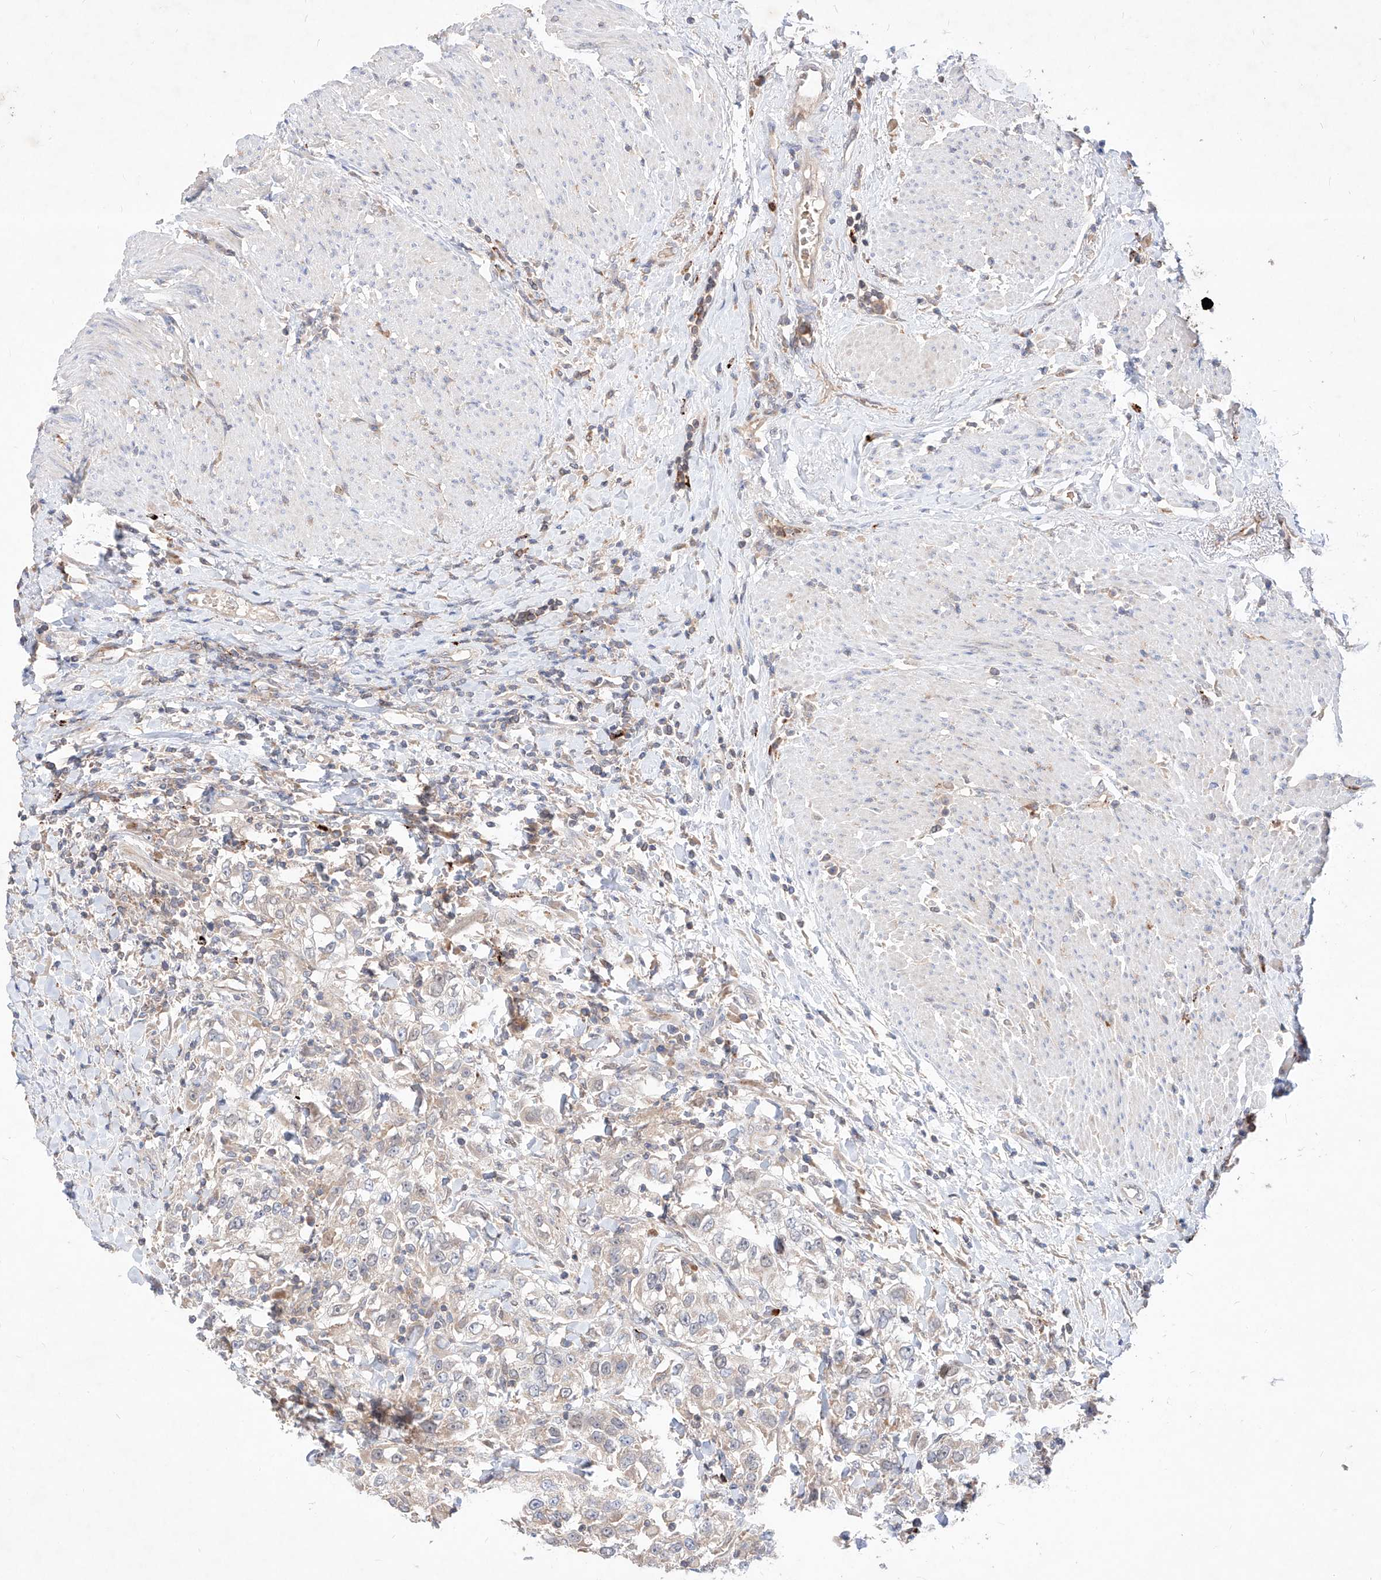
{"staining": {"intensity": "weak", "quantity": "<25%", "location": "cytoplasmic/membranous"}, "tissue": "urothelial cancer", "cell_type": "Tumor cells", "image_type": "cancer", "snomed": [{"axis": "morphology", "description": "Urothelial carcinoma, High grade"}, {"axis": "topography", "description": "Urinary bladder"}], "caption": "Immunohistochemical staining of human urothelial cancer displays no significant positivity in tumor cells. The staining was performed using DAB (3,3'-diaminobenzidine) to visualize the protein expression in brown, while the nuclei were stained in blue with hematoxylin (Magnification: 20x).", "gene": "TSNAX", "patient": {"sex": "female", "age": 80}}